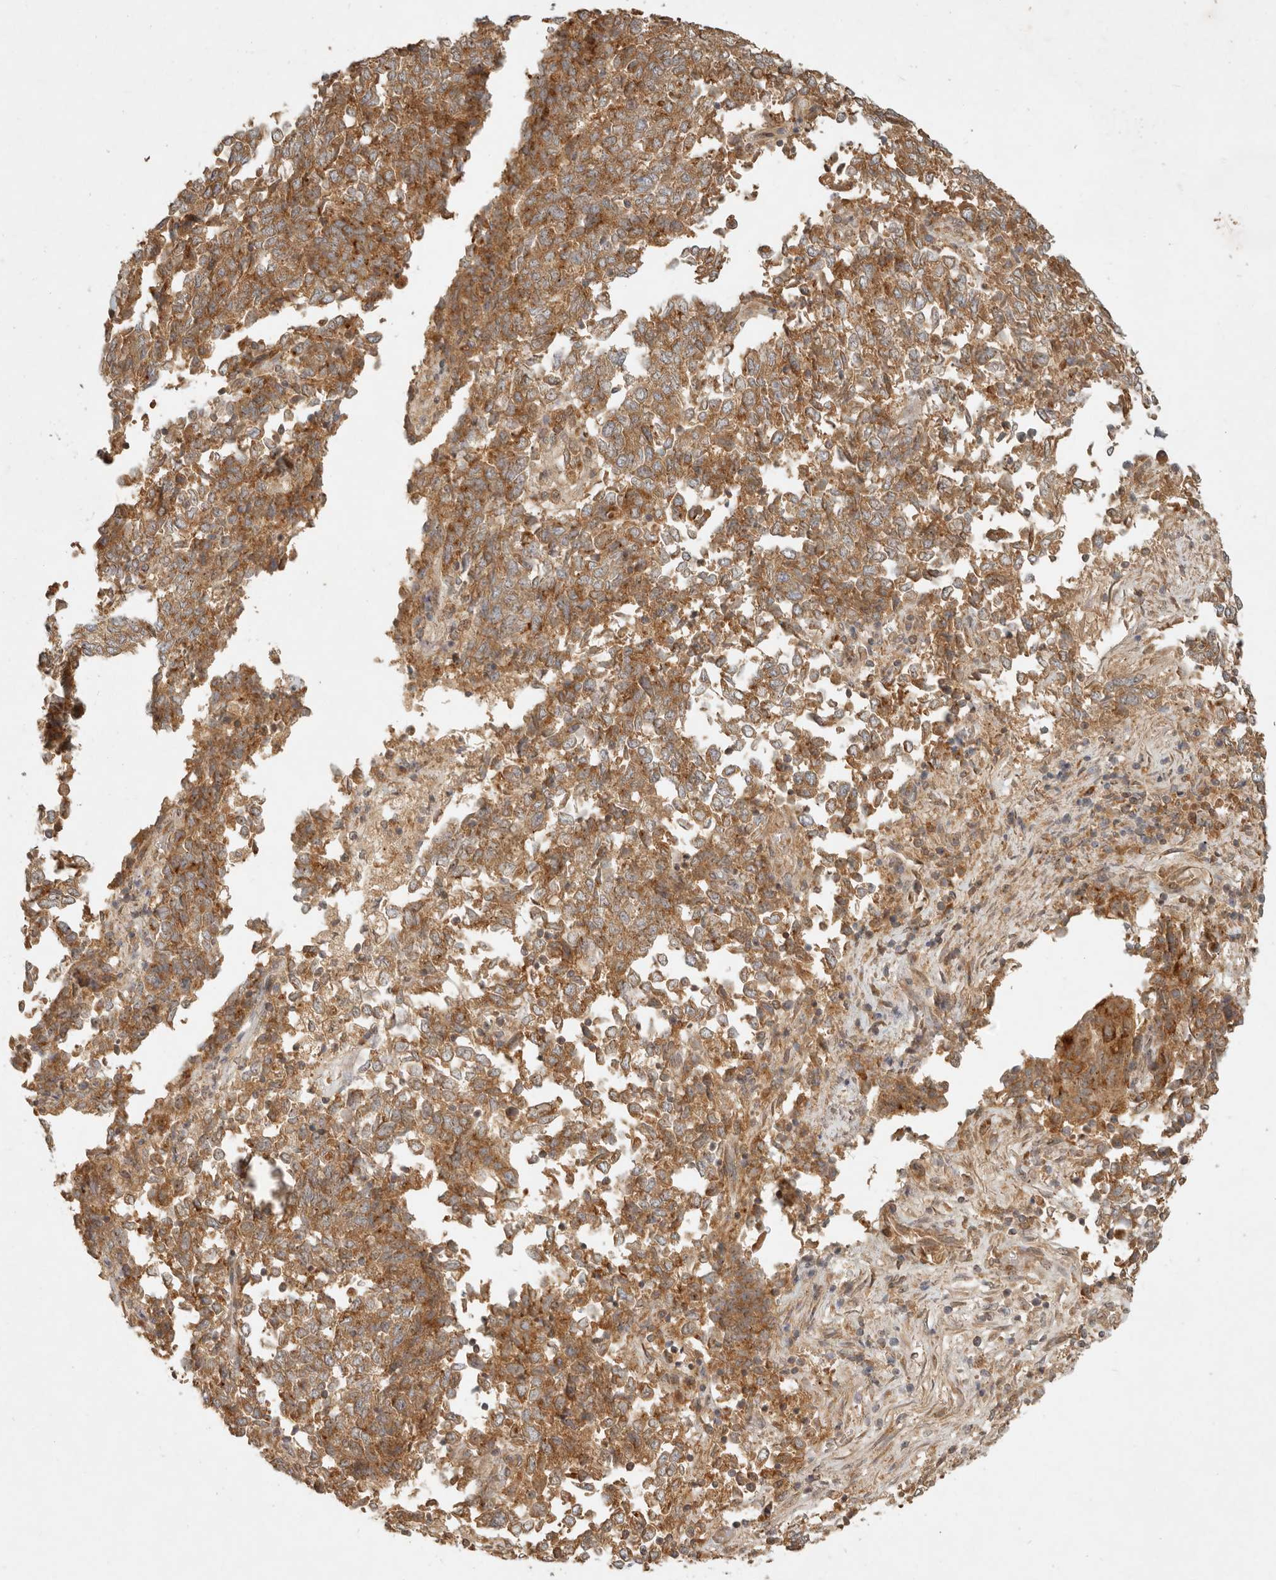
{"staining": {"intensity": "moderate", "quantity": ">75%", "location": "cytoplasmic/membranous"}, "tissue": "endometrial cancer", "cell_type": "Tumor cells", "image_type": "cancer", "snomed": [{"axis": "morphology", "description": "Adenocarcinoma, NOS"}, {"axis": "topography", "description": "Endometrium"}], "caption": "This is a histology image of IHC staining of endometrial adenocarcinoma, which shows moderate staining in the cytoplasmic/membranous of tumor cells.", "gene": "ANKRD61", "patient": {"sex": "female", "age": 80}}